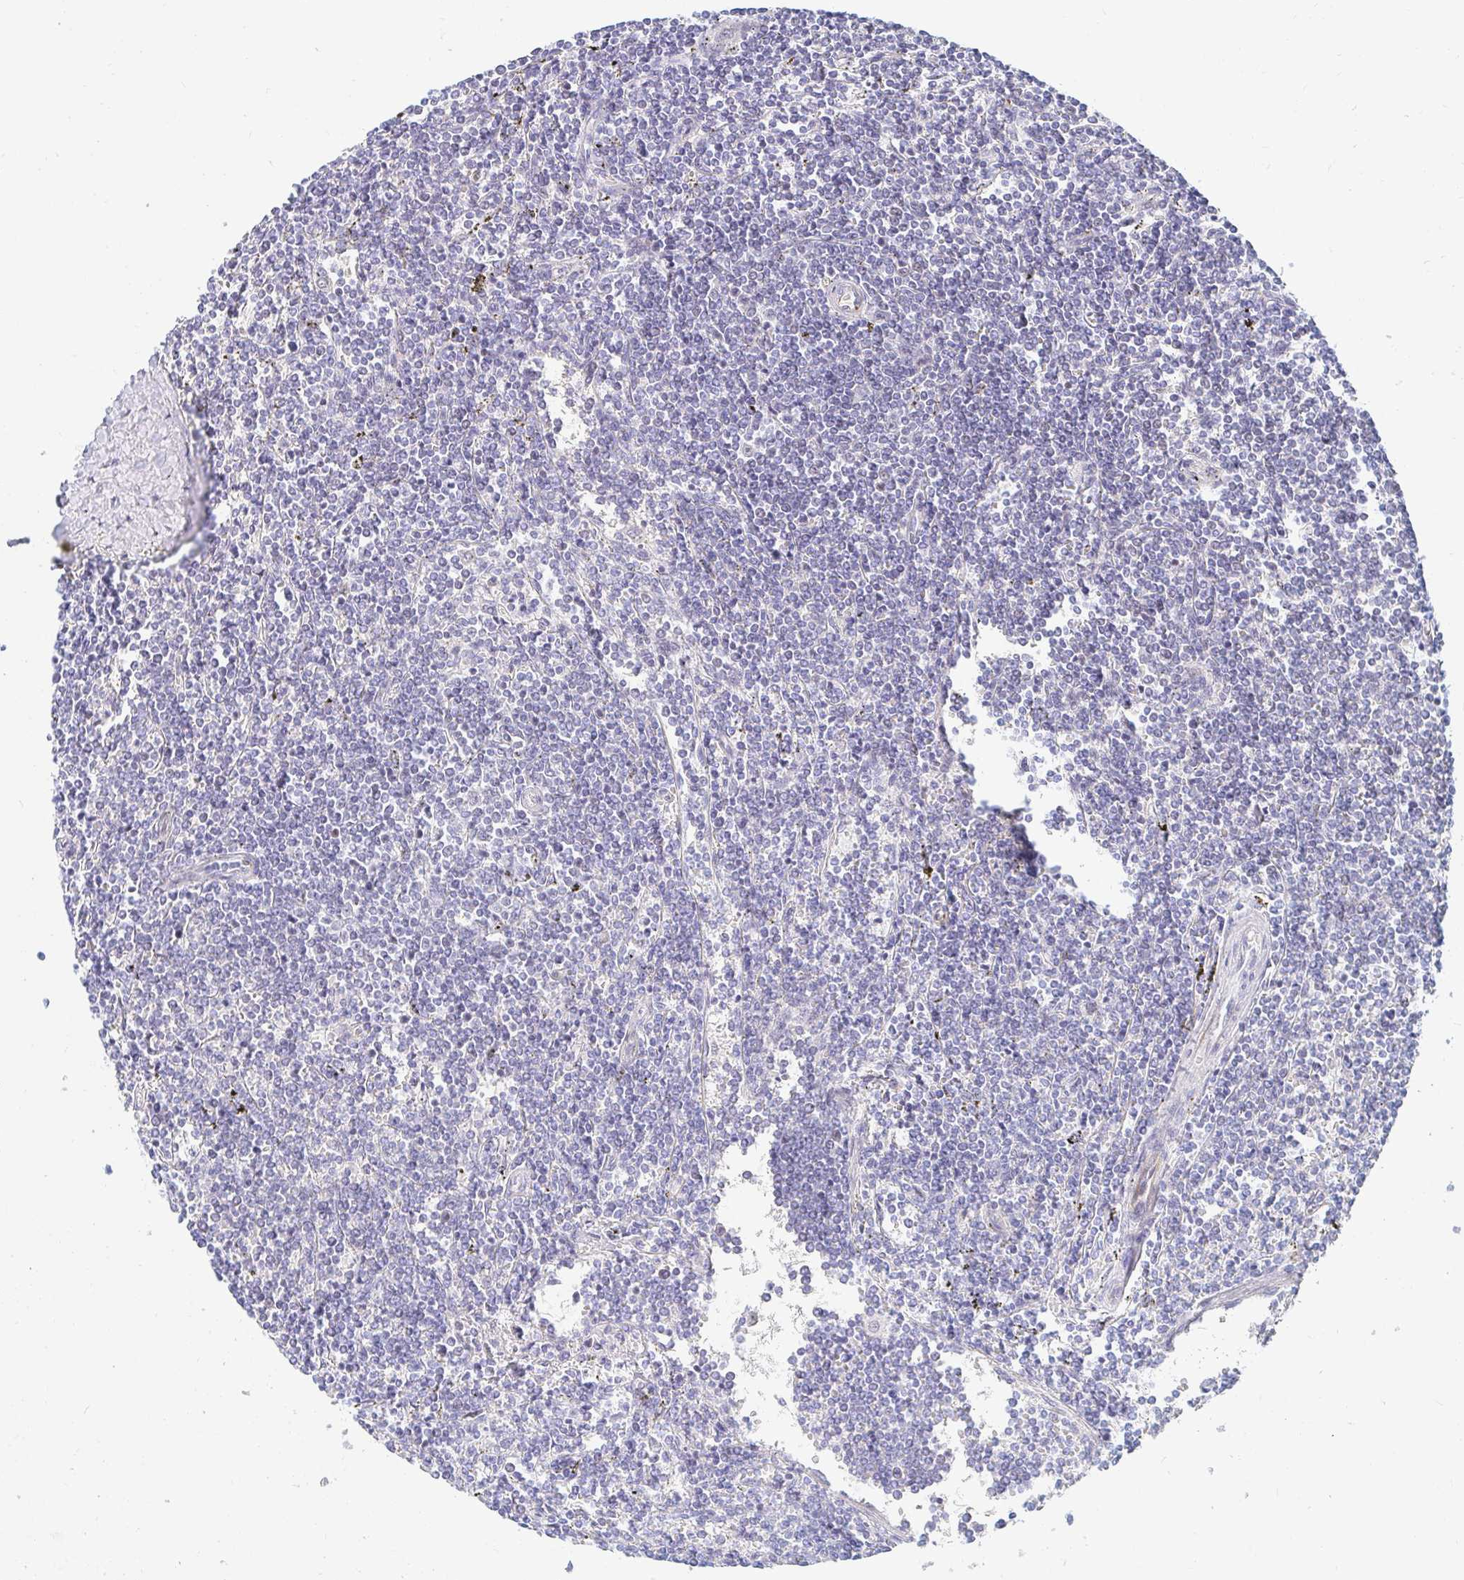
{"staining": {"intensity": "negative", "quantity": "none", "location": "none"}, "tissue": "lymphoma", "cell_type": "Tumor cells", "image_type": "cancer", "snomed": [{"axis": "morphology", "description": "Malignant lymphoma, non-Hodgkin's type, Low grade"}, {"axis": "topography", "description": "Spleen"}], "caption": "The immunohistochemistry micrograph has no significant staining in tumor cells of low-grade malignant lymphoma, non-Hodgkin's type tissue. (DAB immunohistochemistry (IHC), high magnification).", "gene": "COL28A1", "patient": {"sex": "male", "age": 78}}